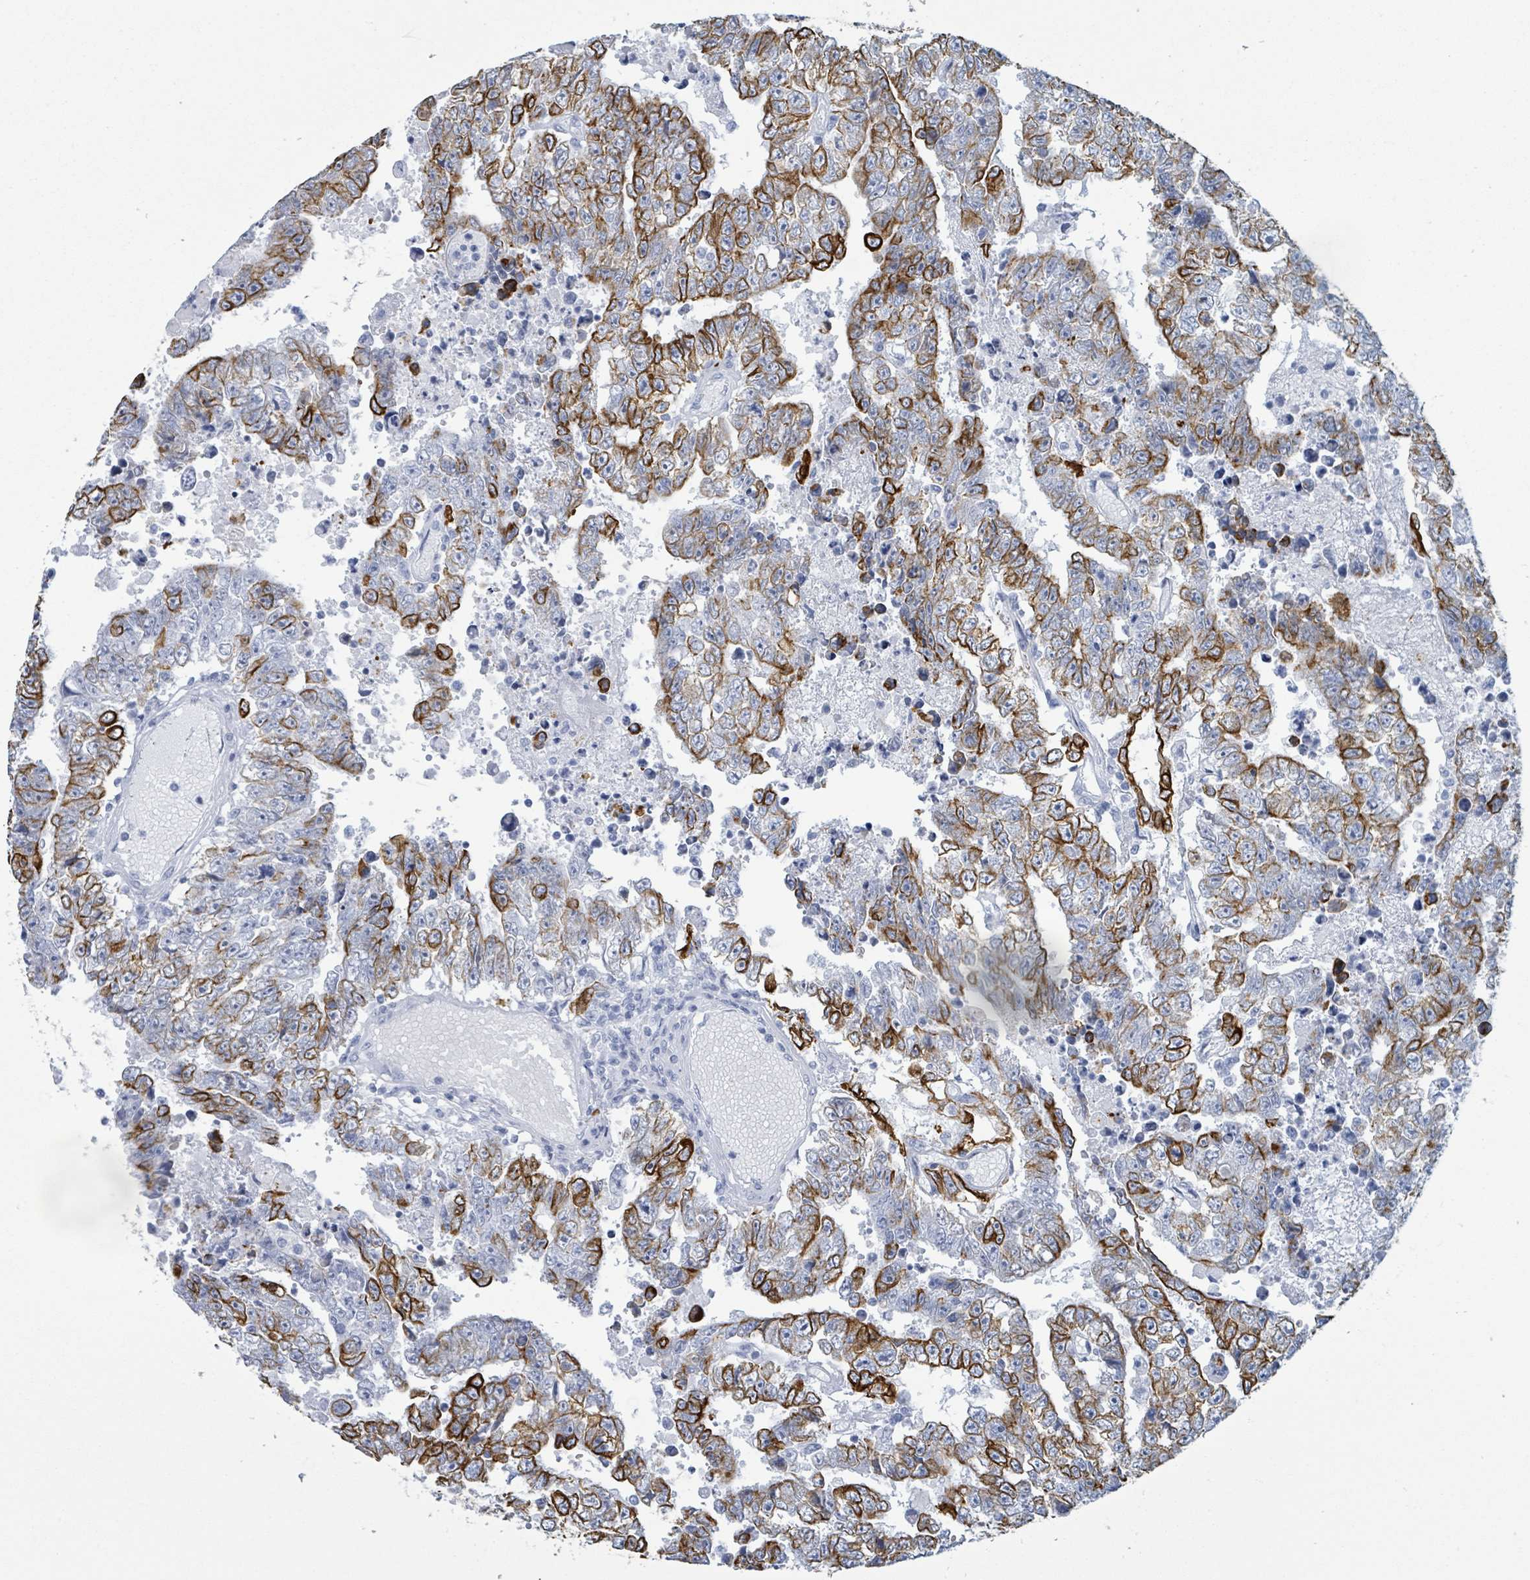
{"staining": {"intensity": "strong", "quantity": "25%-75%", "location": "cytoplasmic/membranous"}, "tissue": "testis cancer", "cell_type": "Tumor cells", "image_type": "cancer", "snomed": [{"axis": "morphology", "description": "Carcinoma, Embryonal, NOS"}, {"axis": "topography", "description": "Testis"}], "caption": "An image of testis cancer (embryonal carcinoma) stained for a protein reveals strong cytoplasmic/membranous brown staining in tumor cells.", "gene": "KRT8", "patient": {"sex": "male", "age": 25}}